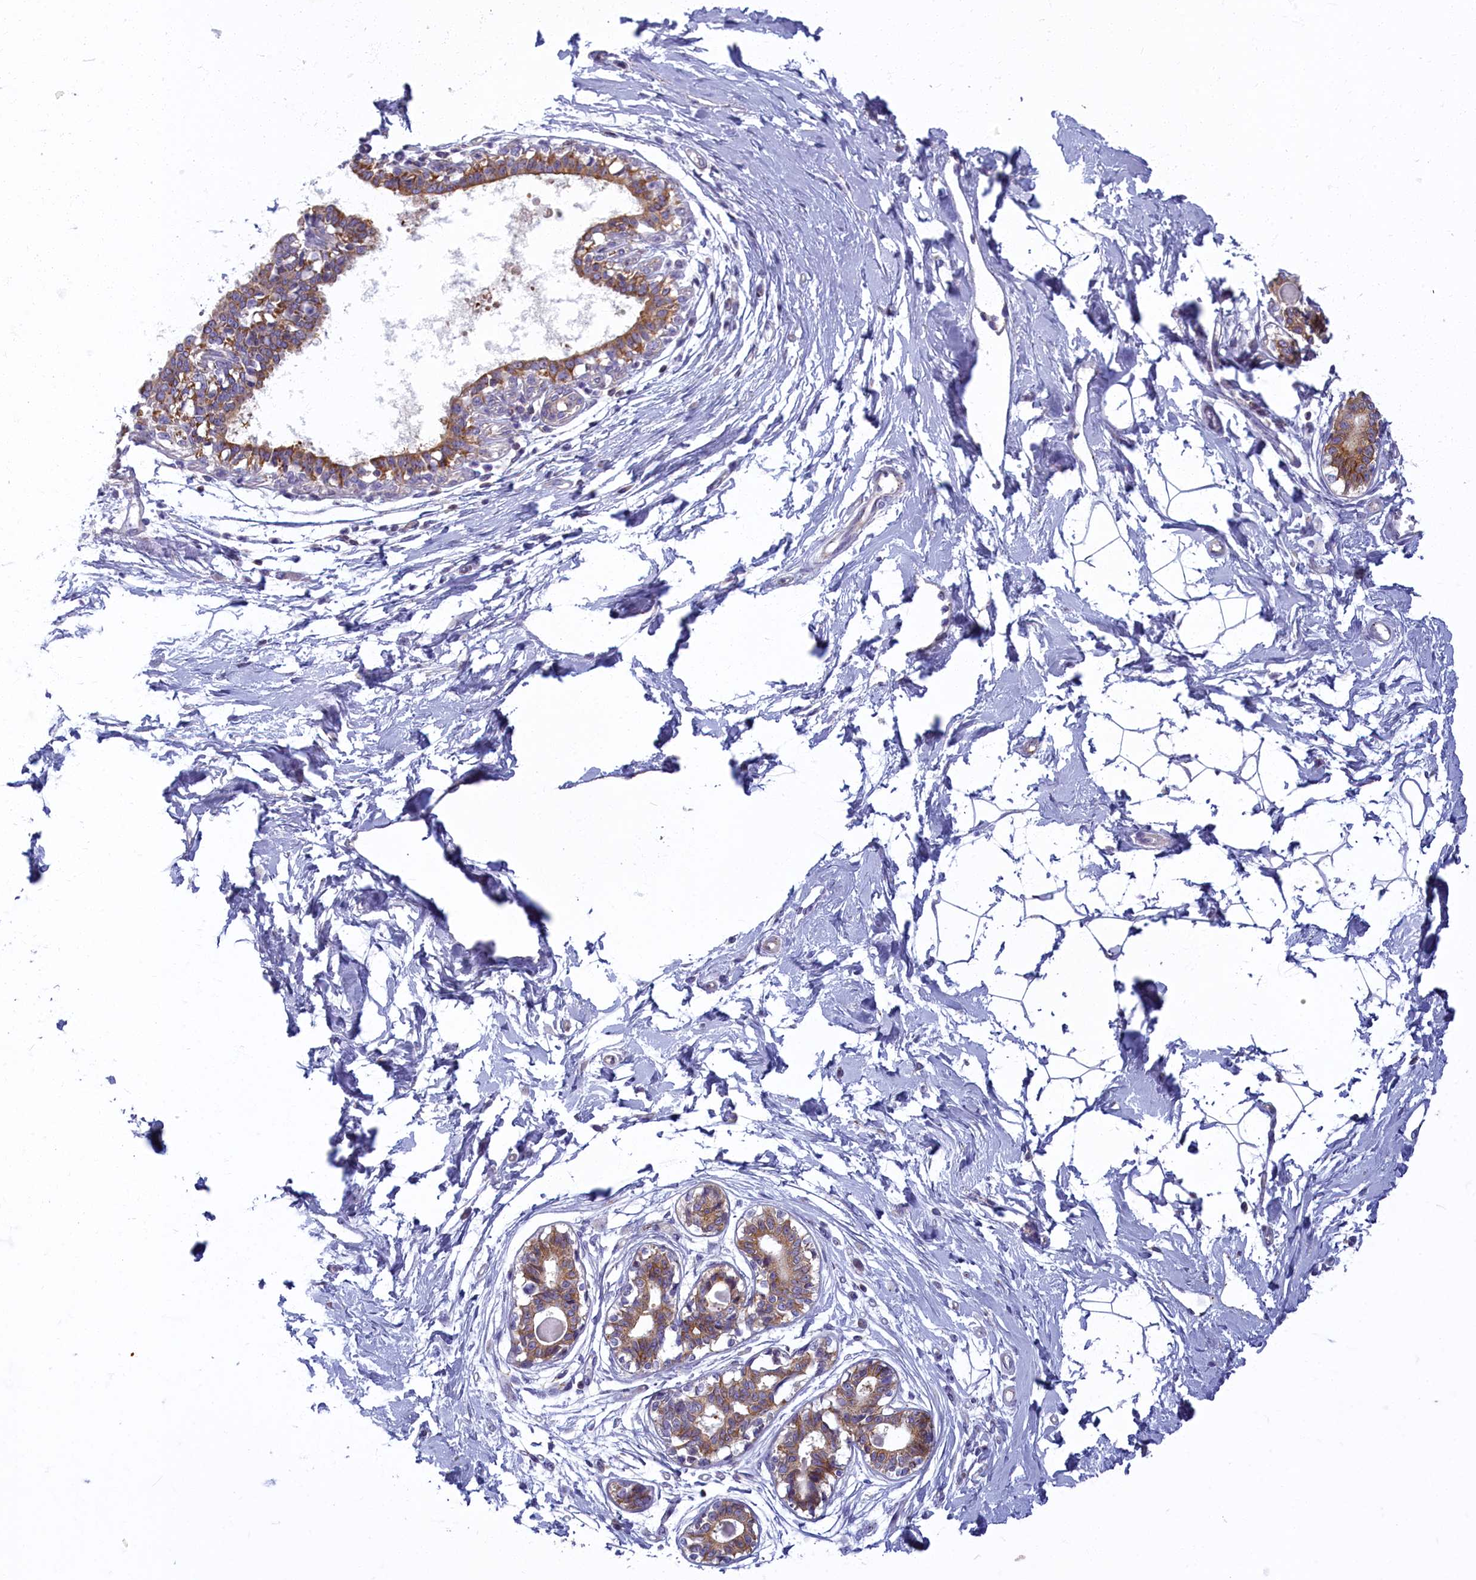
{"staining": {"intensity": "negative", "quantity": "none", "location": "none"}, "tissue": "breast", "cell_type": "Adipocytes", "image_type": "normal", "snomed": [{"axis": "morphology", "description": "Normal tissue, NOS"}, {"axis": "topography", "description": "Breast"}], "caption": "This is an immunohistochemistry (IHC) micrograph of unremarkable breast. There is no positivity in adipocytes.", "gene": "NOL10", "patient": {"sex": "female", "age": 45}}